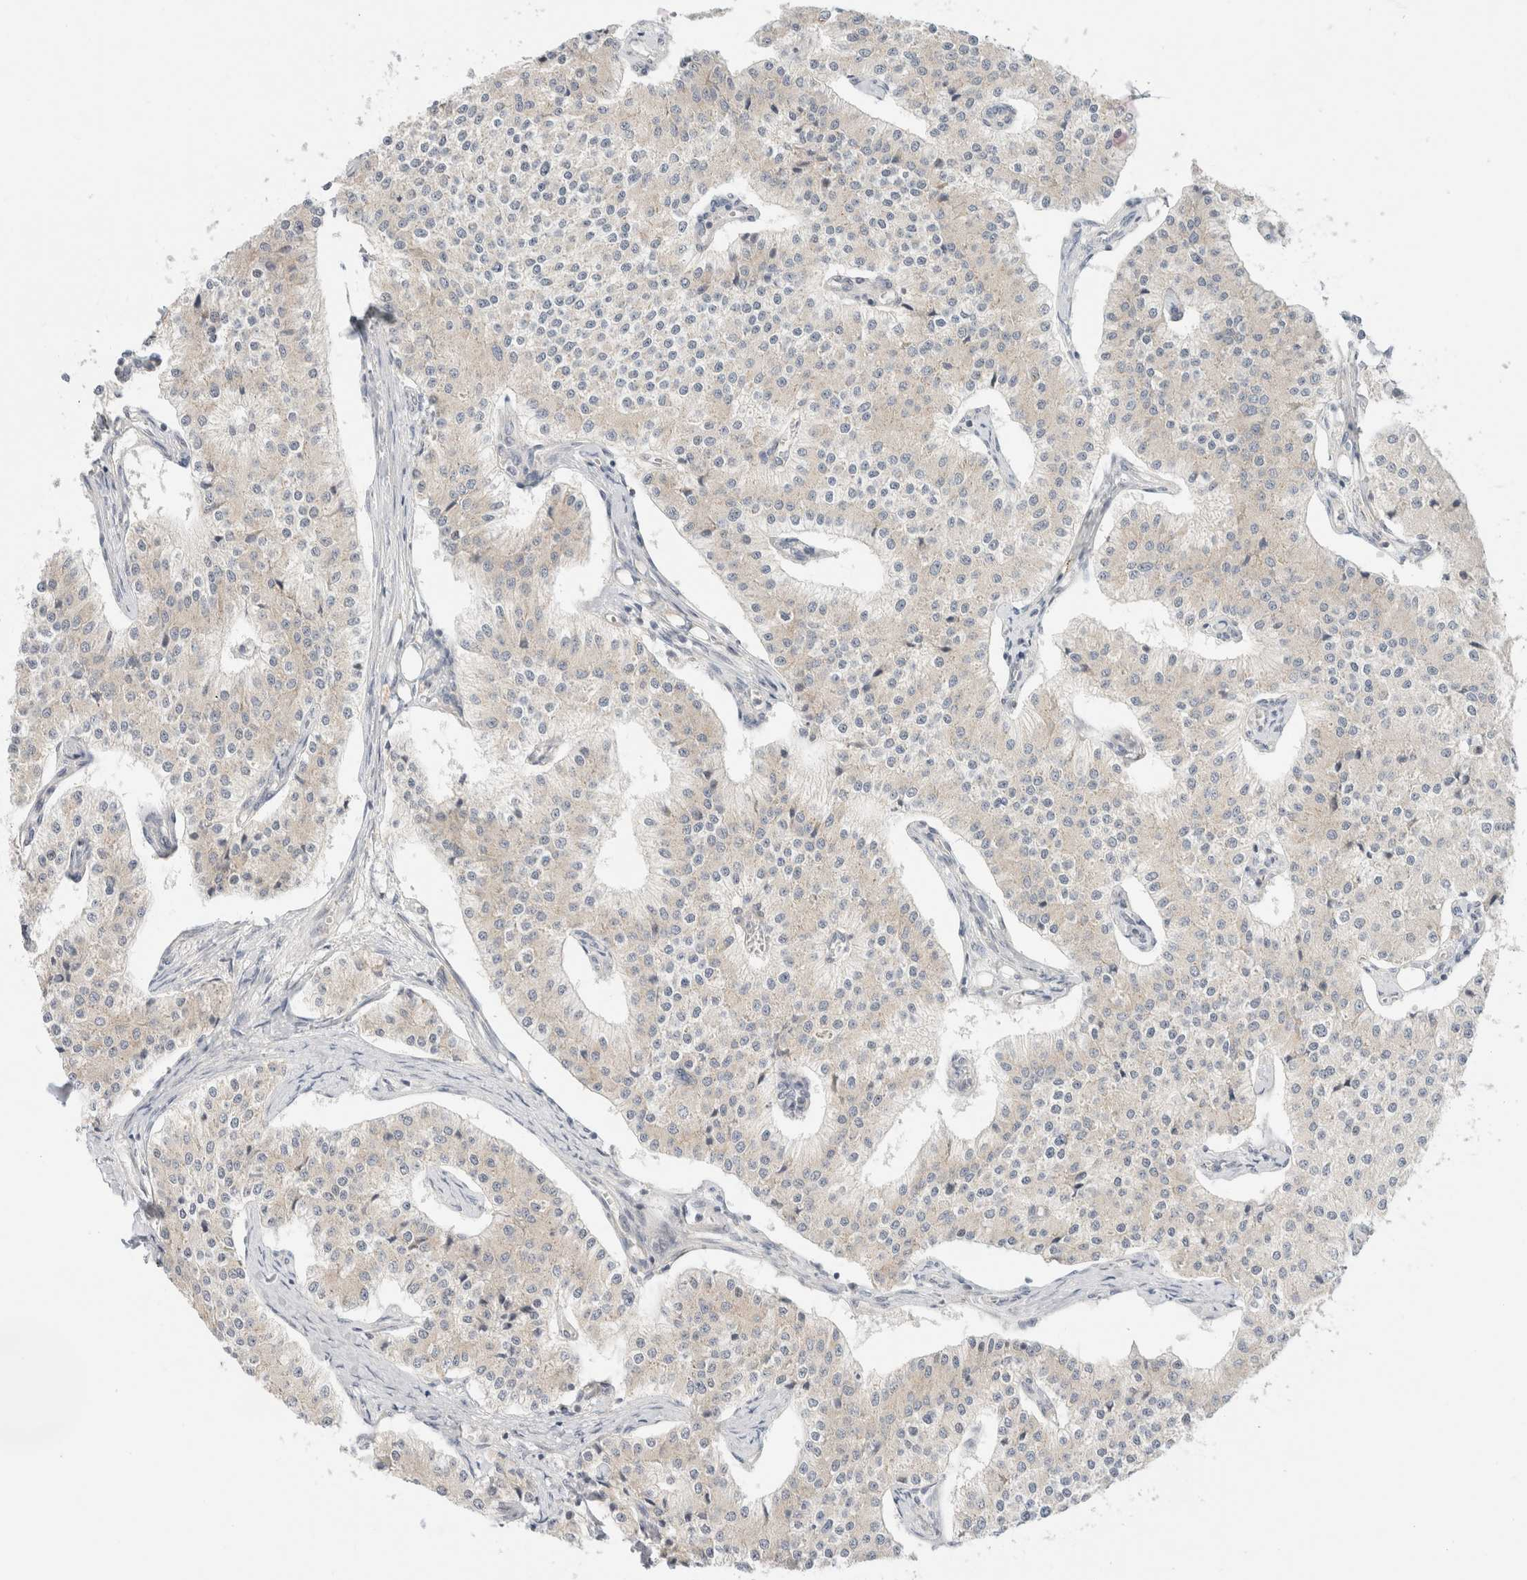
{"staining": {"intensity": "weak", "quantity": "<25%", "location": "cytoplasmic/membranous"}, "tissue": "carcinoid", "cell_type": "Tumor cells", "image_type": "cancer", "snomed": [{"axis": "morphology", "description": "Carcinoid, malignant, NOS"}, {"axis": "topography", "description": "Colon"}], "caption": "Immunohistochemistry (IHC) micrograph of neoplastic tissue: carcinoid stained with DAB reveals no significant protein expression in tumor cells.", "gene": "MARK3", "patient": {"sex": "female", "age": 52}}